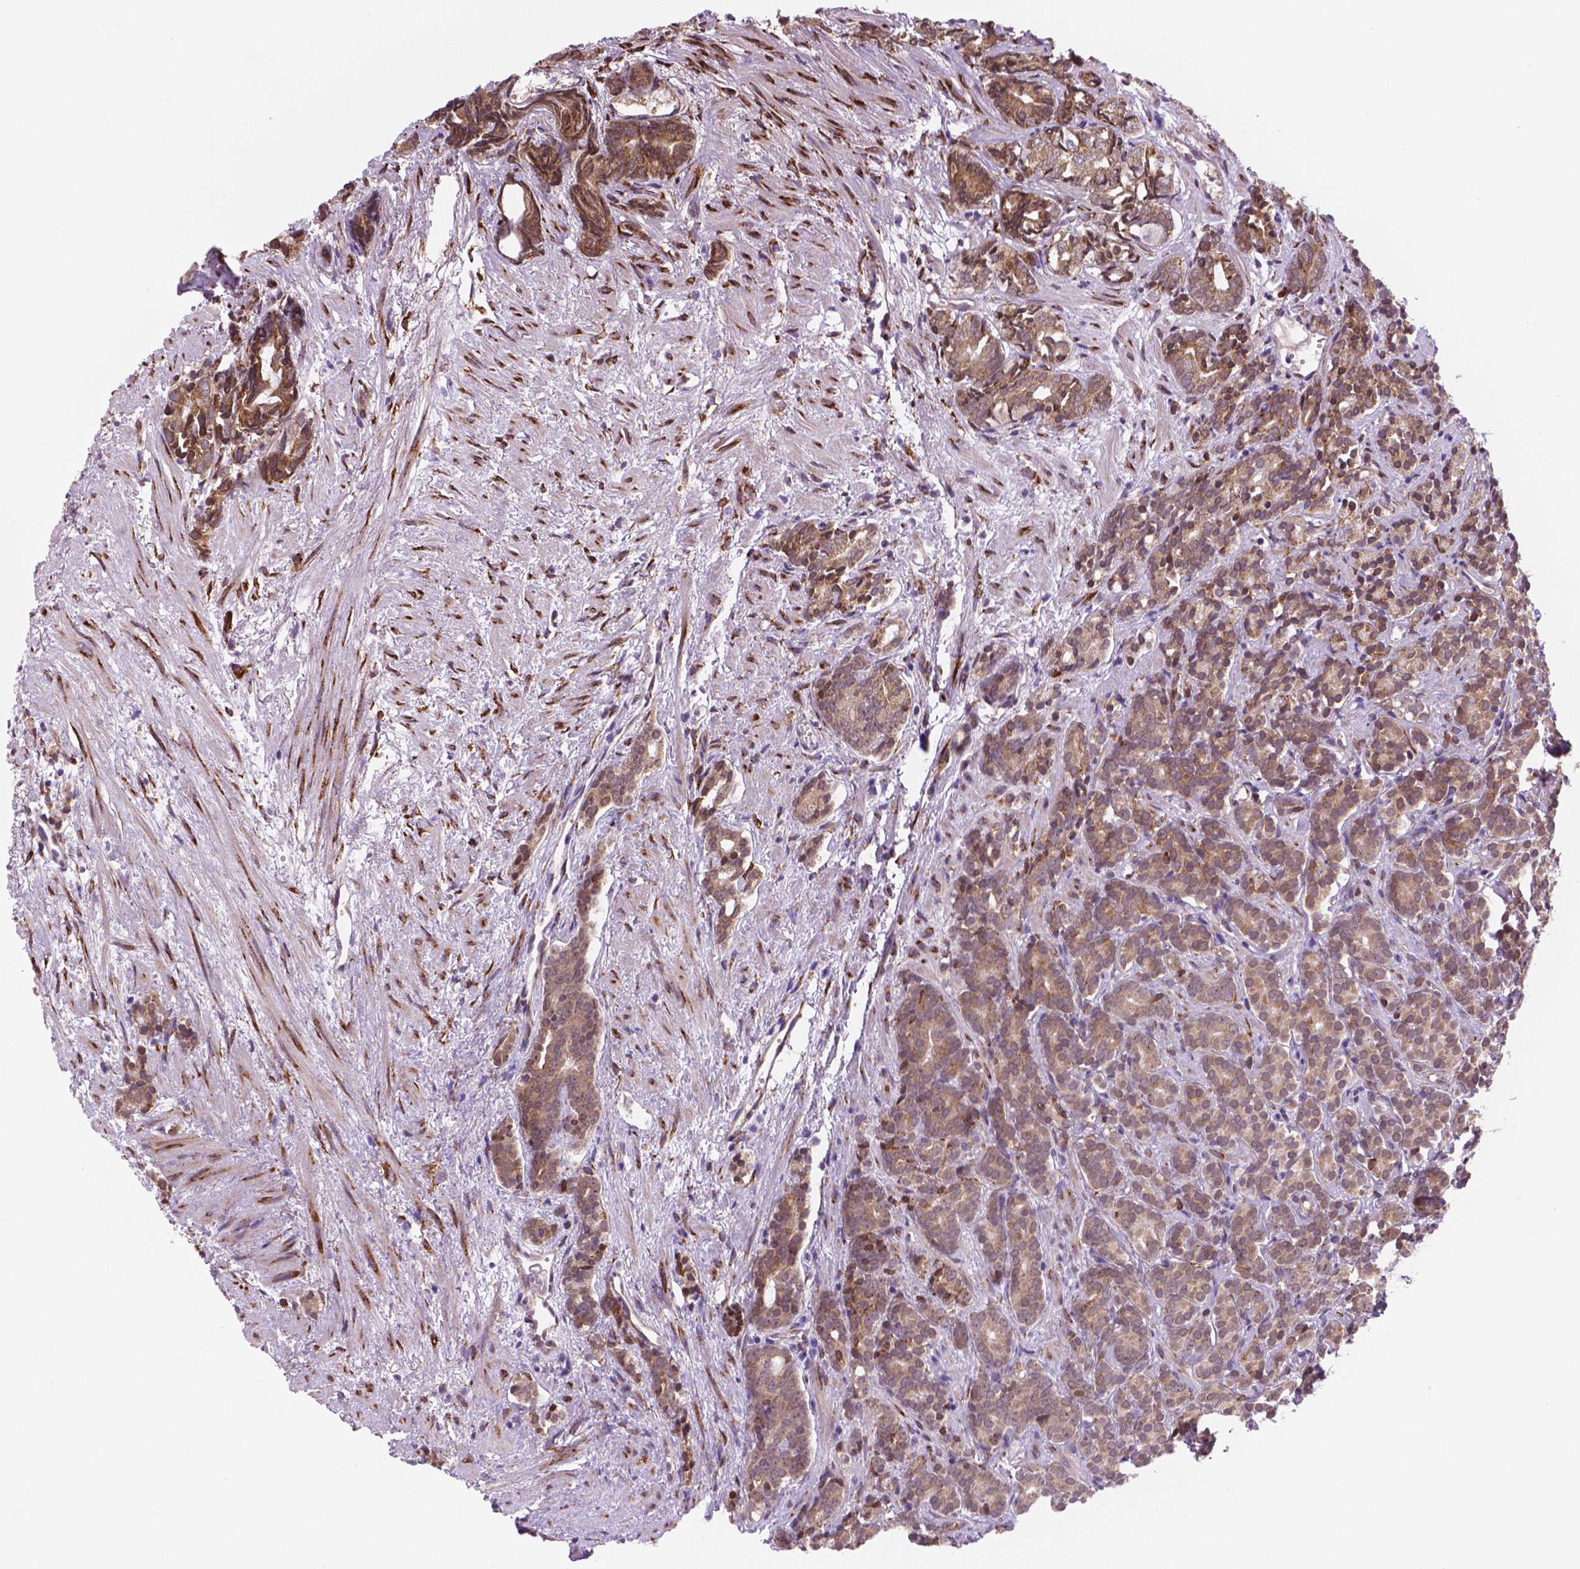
{"staining": {"intensity": "moderate", "quantity": "25%-75%", "location": "cytoplasmic/membranous"}, "tissue": "prostate cancer", "cell_type": "Tumor cells", "image_type": "cancer", "snomed": [{"axis": "morphology", "description": "Adenocarcinoma, High grade"}, {"axis": "topography", "description": "Prostate"}], "caption": "There is medium levels of moderate cytoplasmic/membranous expression in tumor cells of prostate cancer (high-grade adenocarcinoma), as demonstrated by immunohistochemical staining (brown color).", "gene": "FNIP1", "patient": {"sex": "male", "age": 84}}